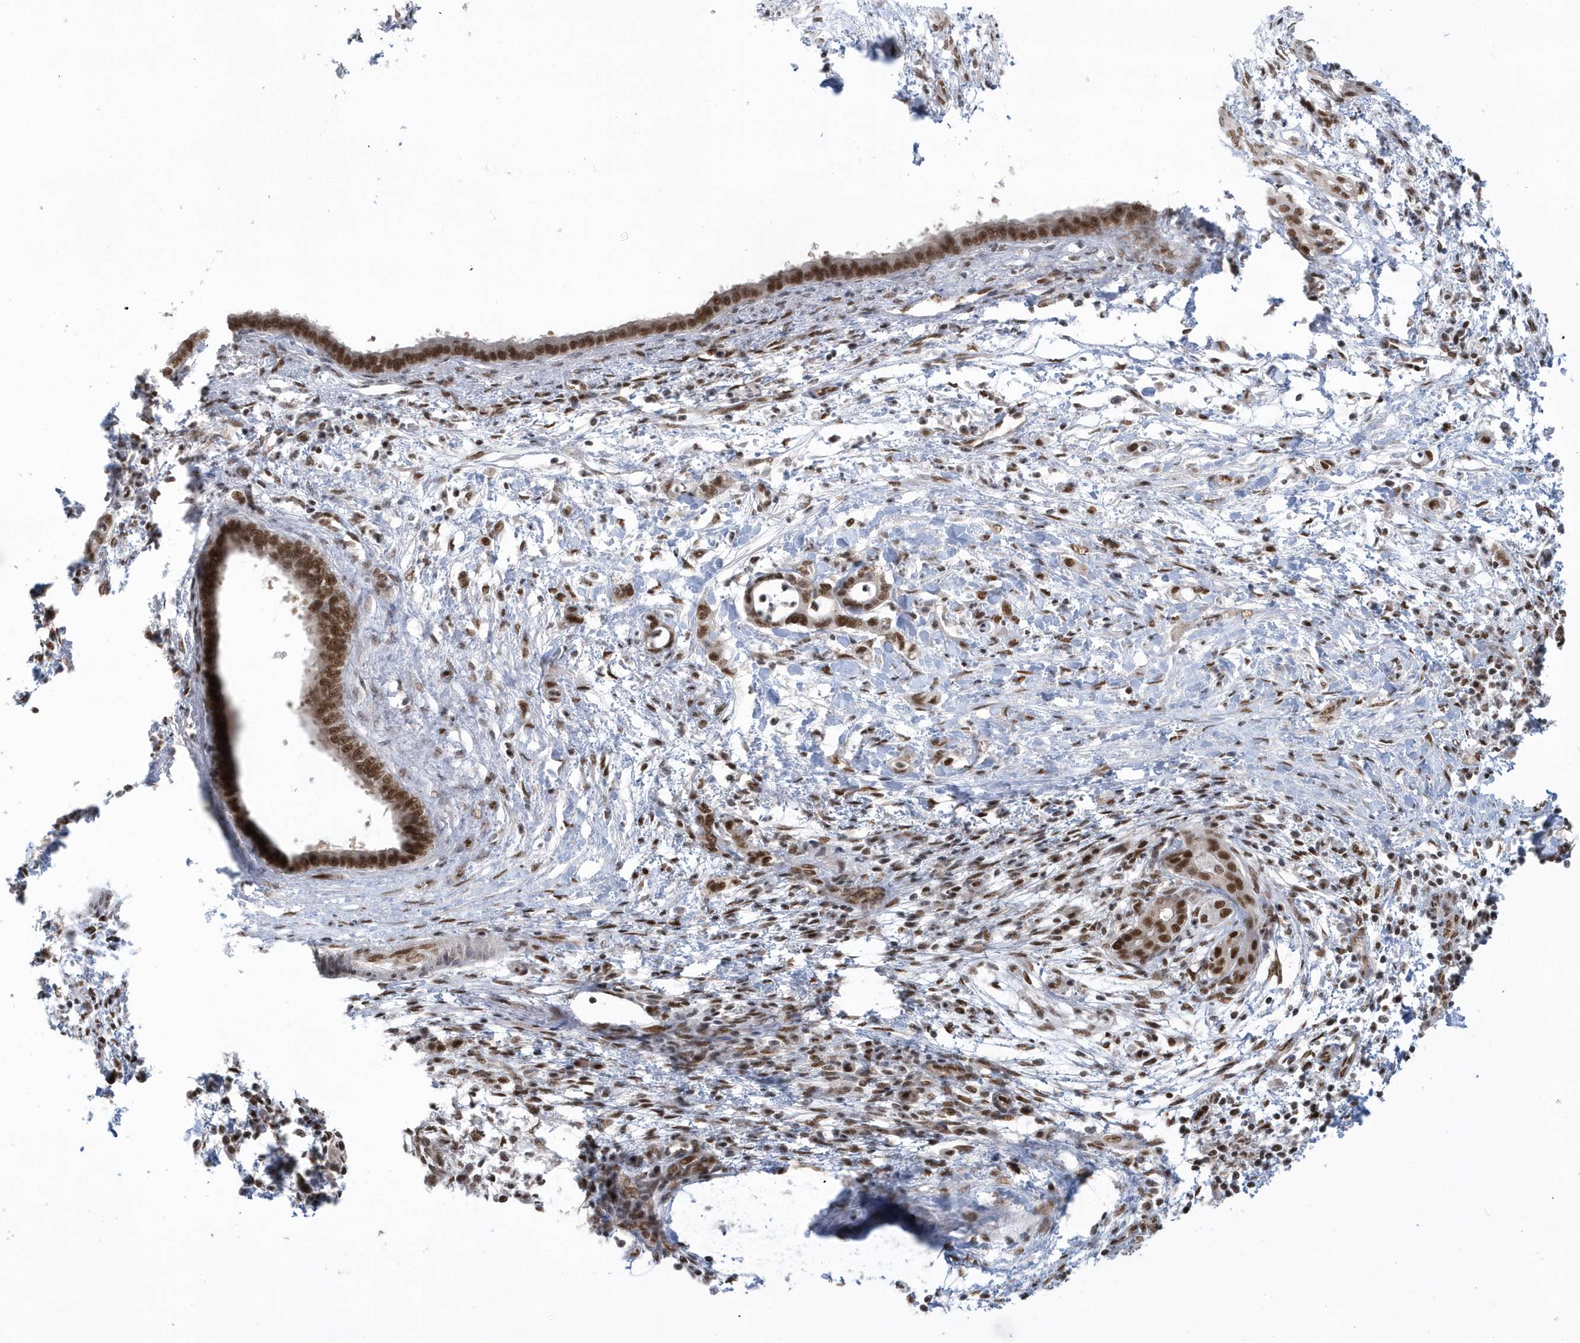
{"staining": {"intensity": "strong", "quantity": ">75%", "location": "nuclear"}, "tissue": "pancreatic cancer", "cell_type": "Tumor cells", "image_type": "cancer", "snomed": [{"axis": "morphology", "description": "Adenocarcinoma, NOS"}, {"axis": "topography", "description": "Pancreas"}], "caption": "Adenocarcinoma (pancreatic) was stained to show a protein in brown. There is high levels of strong nuclear staining in approximately >75% of tumor cells.", "gene": "SEPHS1", "patient": {"sex": "female", "age": 55}}